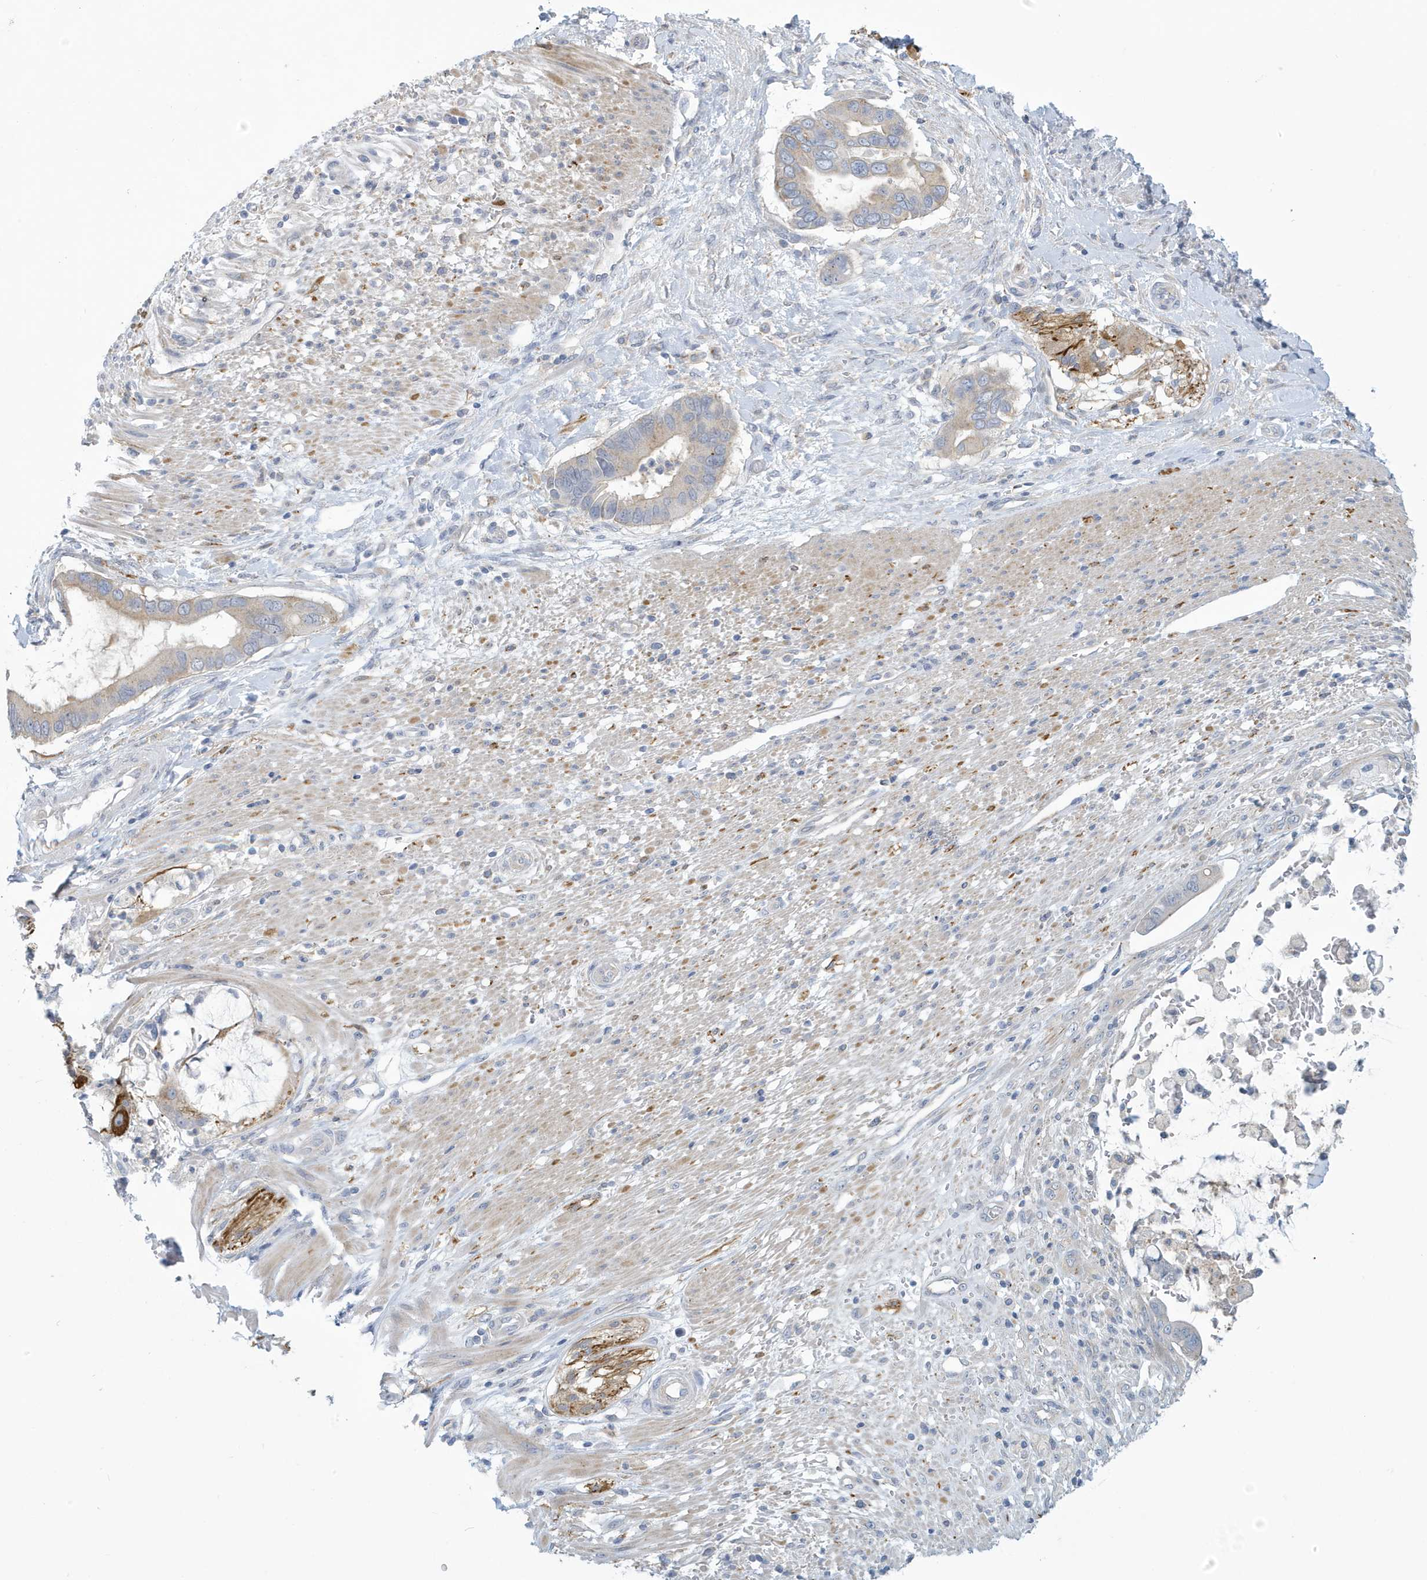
{"staining": {"intensity": "negative", "quantity": "none", "location": "none"}, "tissue": "pancreatic cancer", "cell_type": "Tumor cells", "image_type": "cancer", "snomed": [{"axis": "morphology", "description": "Adenocarcinoma, NOS"}, {"axis": "topography", "description": "Pancreas"}], "caption": "An immunohistochemistry photomicrograph of pancreatic adenocarcinoma is shown. There is no staining in tumor cells of pancreatic adenocarcinoma. (Stains: DAB (3,3'-diaminobenzidine) IHC with hematoxylin counter stain, Microscopy: brightfield microscopy at high magnification).", "gene": "VTA1", "patient": {"sex": "male", "age": 68}}